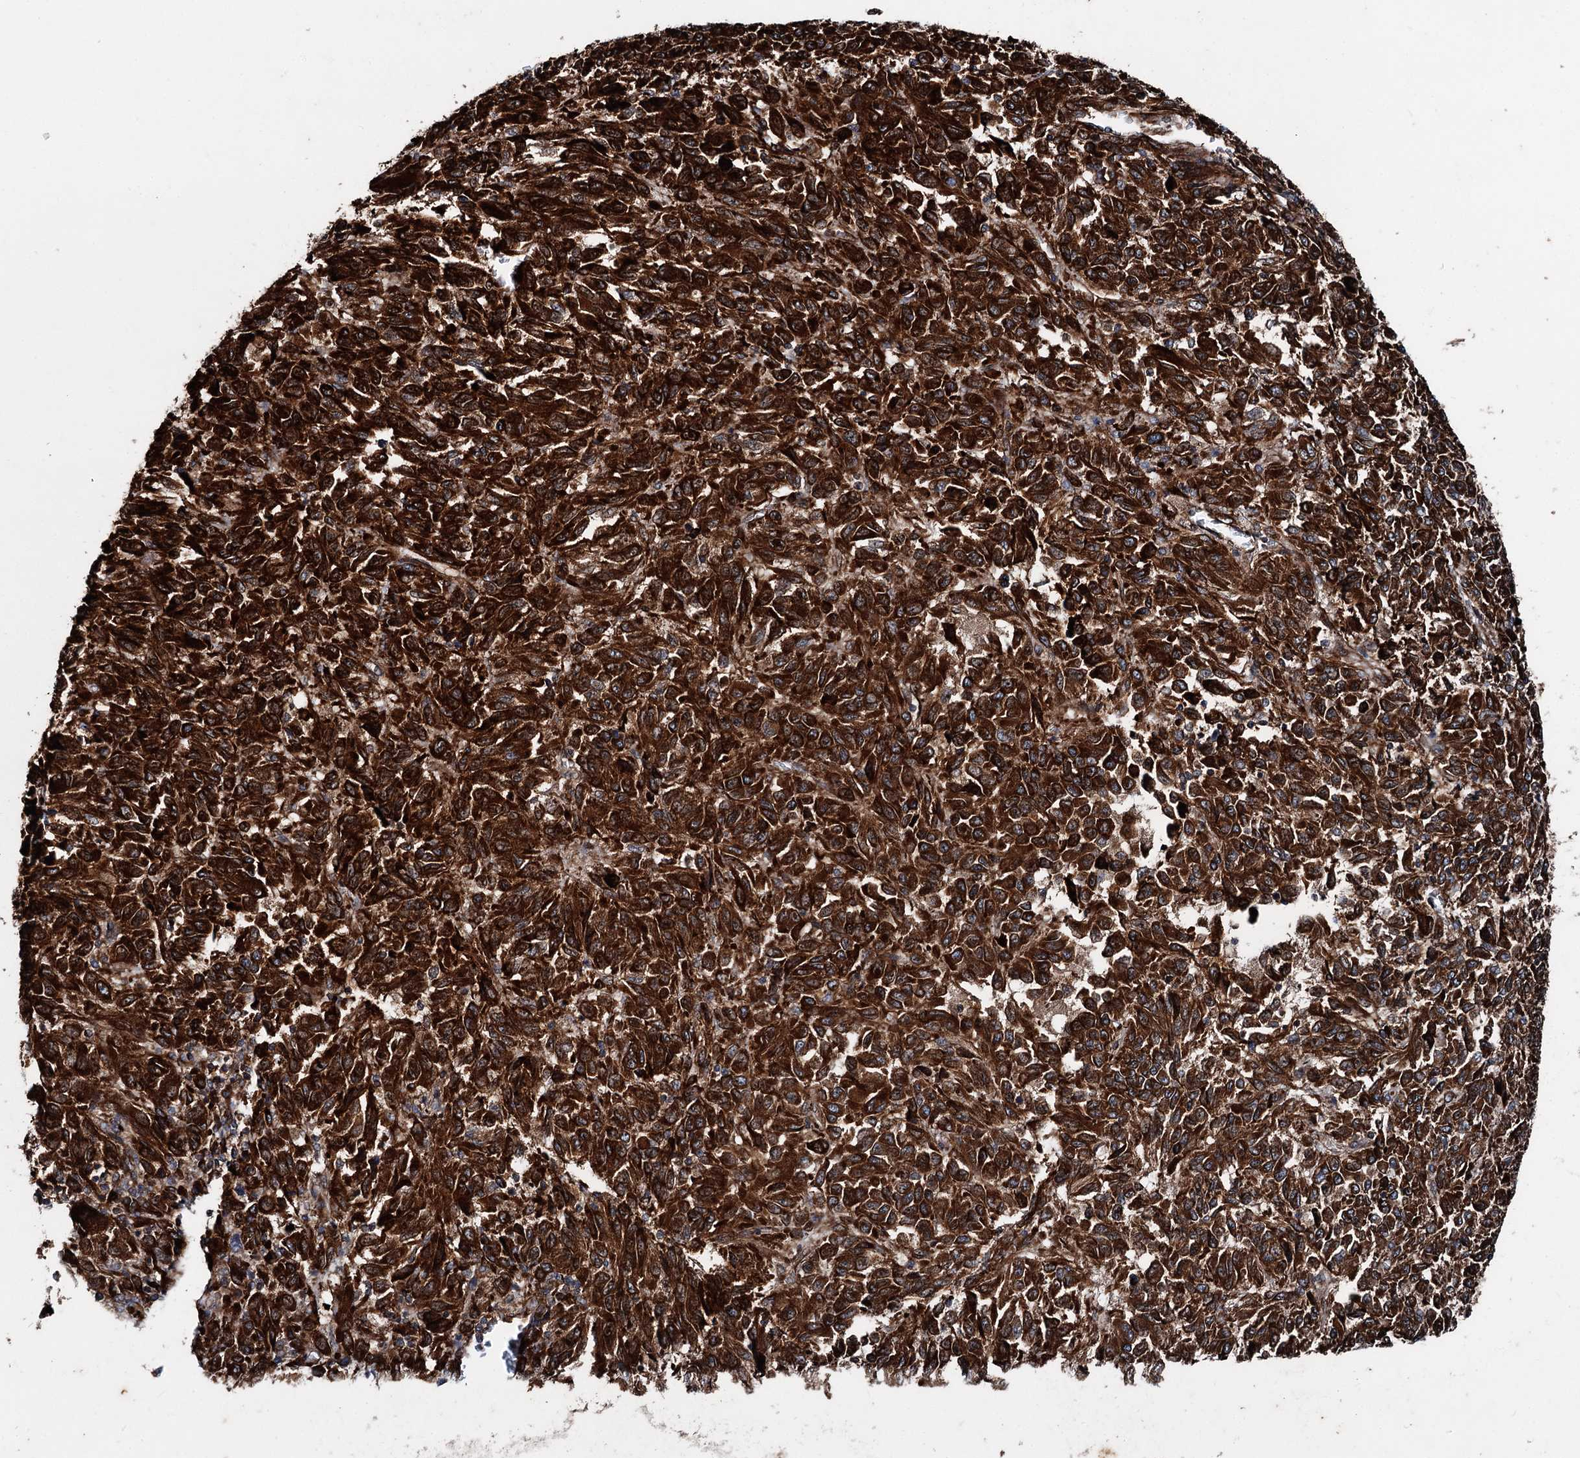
{"staining": {"intensity": "strong", "quantity": ">75%", "location": "cytoplasmic/membranous"}, "tissue": "melanoma", "cell_type": "Tumor cells", "image_type": "cancer", "snomed": [{"axis": "morphology", "description": "Malignant melanoma, Metastatic site"}, {"axis": "topography", "description": "Lung"}], "caption": "Protein expression analysis of human melanoma reveals strong cytoplasmic/membranous positivity in about >75% of tumor cells.", "gene": "DDIAS", "patient": {"sex": "male", "age": 64}}